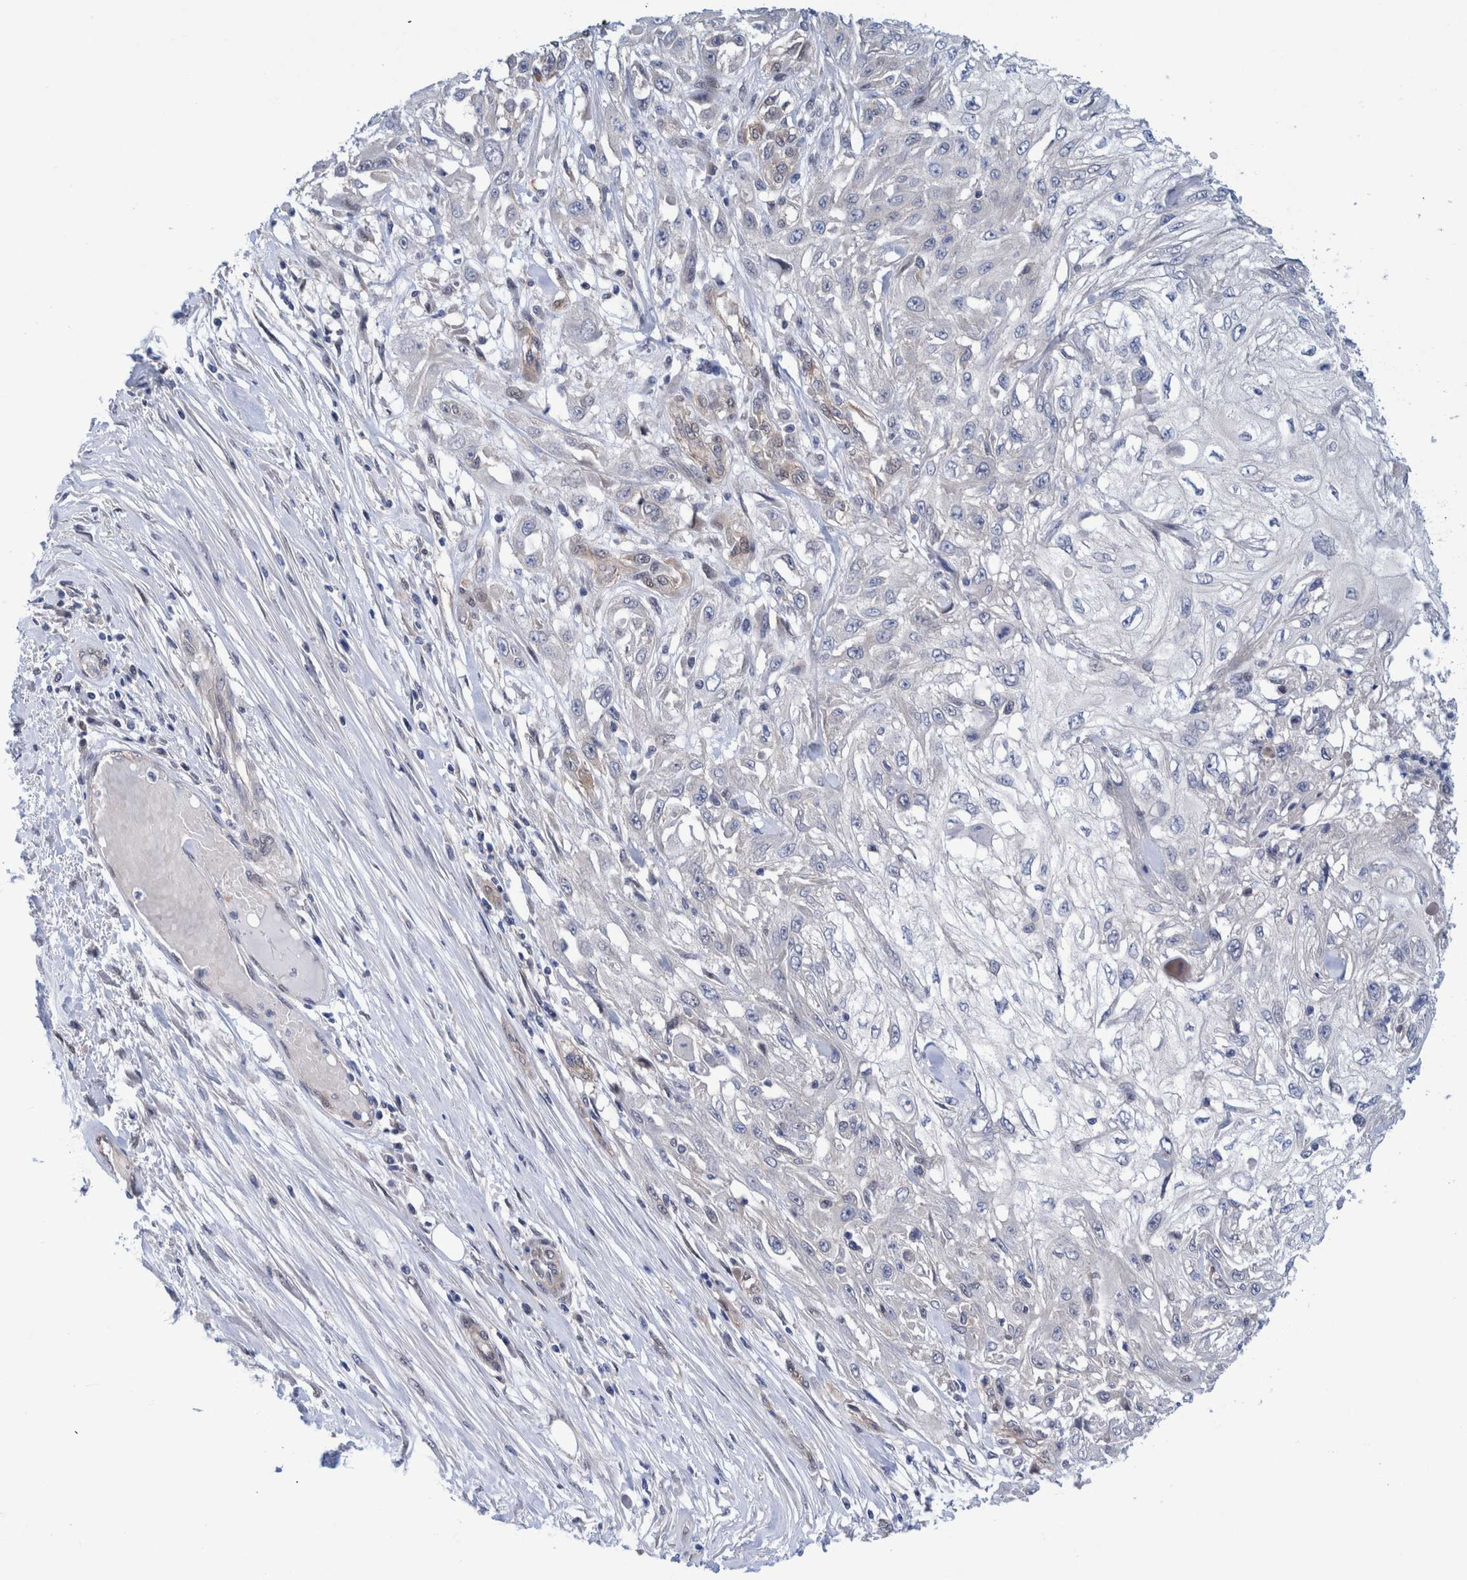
{"staining": {"intensity": "negative", "quantity": "none", "location": "none"}, "tissue": "skin cancer", "cell_type": "Tumor cells", "image_type": "cancer", "snomed": [{"axis": "morphology", "description": "Squamous cell carcinoma, NOS"}, {"axis": "morphology", "description": "Squamous cell carcinoma, metastatic, NOS"}, {"axis": "topography", "description": "Skin"}, {"axis": "topography", "description": "Lymph node"}], "caption": "IHC photomicrograph of human skin squamous cell carcinoma stained for a protein (brown), which displays no positivity in tumor cells. (IHC, brightfield microscopy, high magnification).", "gene": "PFAS", "patient": {"sex": "male", "age": 75}}